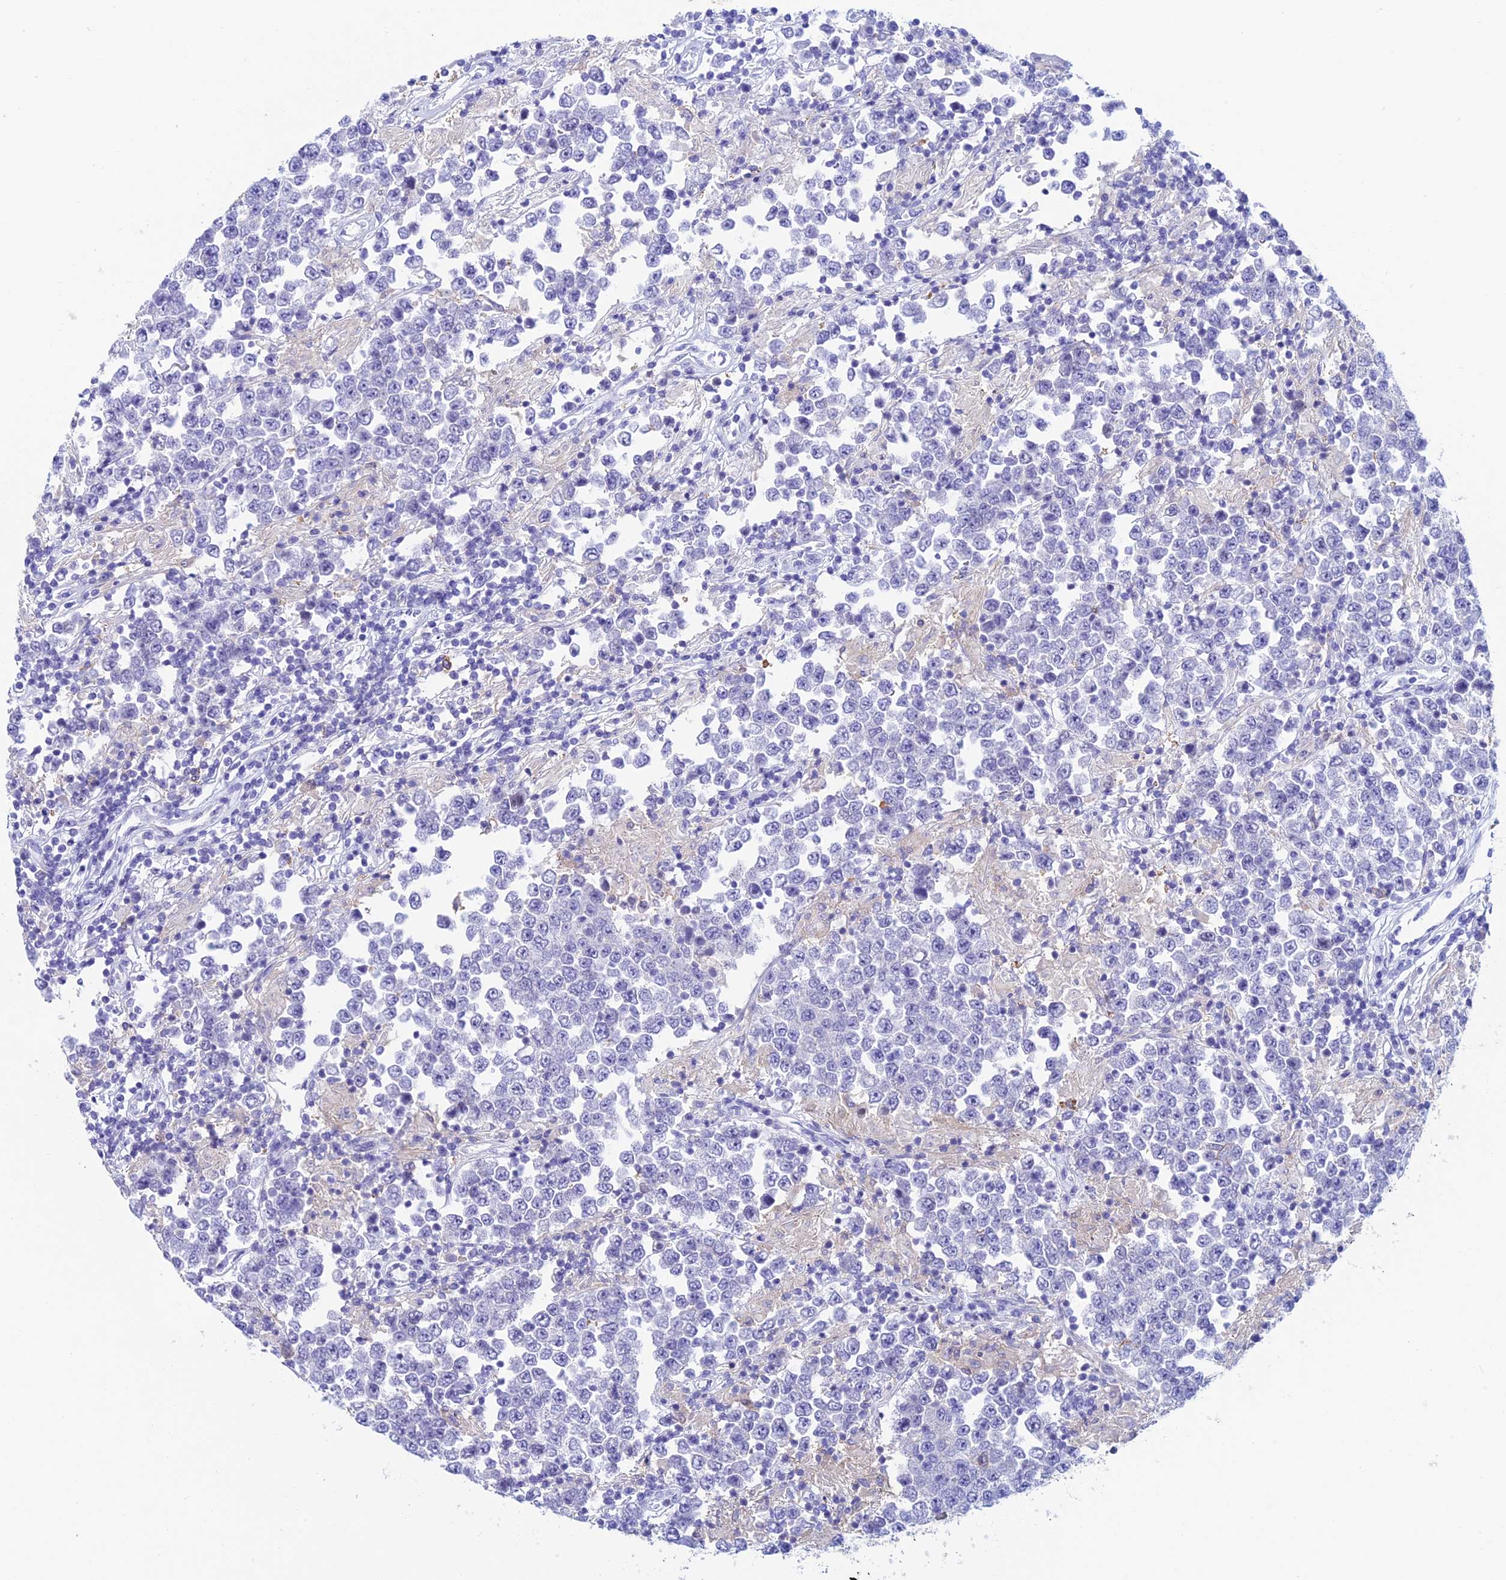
{"staining": {"intensity": "negative", "quantity": "none", "location": "none"}, "tissue": "testis cancer", "cell_type": "Tumor cells", "image_type": "cancer", "snomed": [{"axis": "morphology", "description": "Normal tissue, NOS"}, {"axis": "morphology", "description": "Urothelial carcinoma, High grade"}, {"axis": "morphology", "description": "Seminoma, NOS"}, {"axis": "morphology", "description": "Carcinoma, Embryonal, NOS"}, {"axis": "topography", "description": "Urinary bladder"}, {"axis": "topography", "description": "Testis"}], "caption": "An immunohistochemistry photomicrograph of testis seminoma is shown. There is no staining in tumor cells of testis seminoma.", "gene": "KCNK17", "patient": {"sex": "male", "age": 41}}